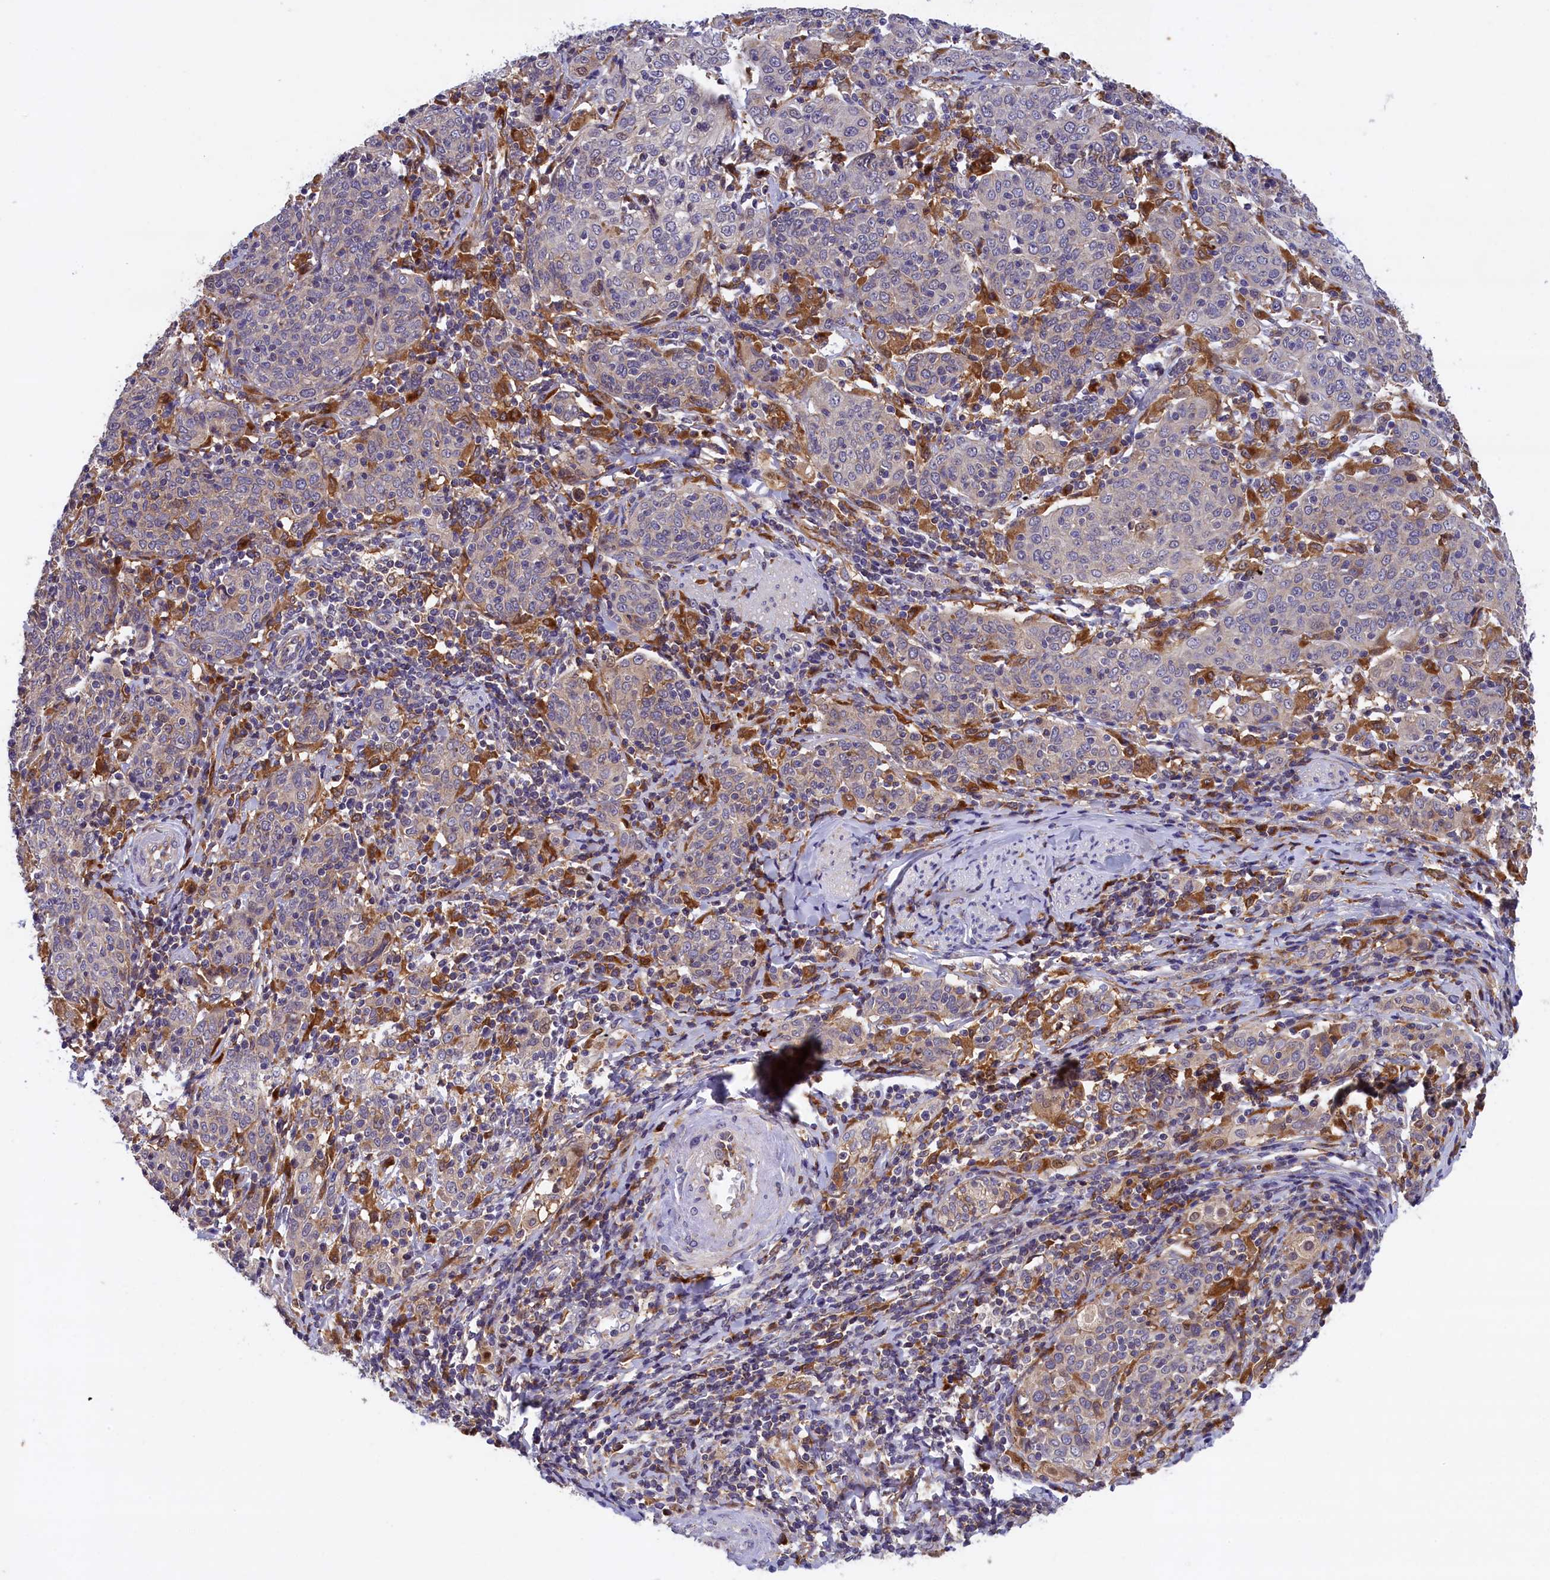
{"staining": {"intensity": "negative", "quantity": "none", "location": "none"}, "tissue": "cervical cancer", "cell_type": "Tumor cells", "image_type": "cancer", "snomed": [{"axis": "morphology", "description": "Squamous cell carcinoma, NOS"}, {"axis": "topography", "description": "Cervix"}], "caption": "There is no significant positivity in tumor cells of squamous cell carcinoma (cervical).", "gene": "NAIP", "patient": {"sex": "female", "age": 67}}